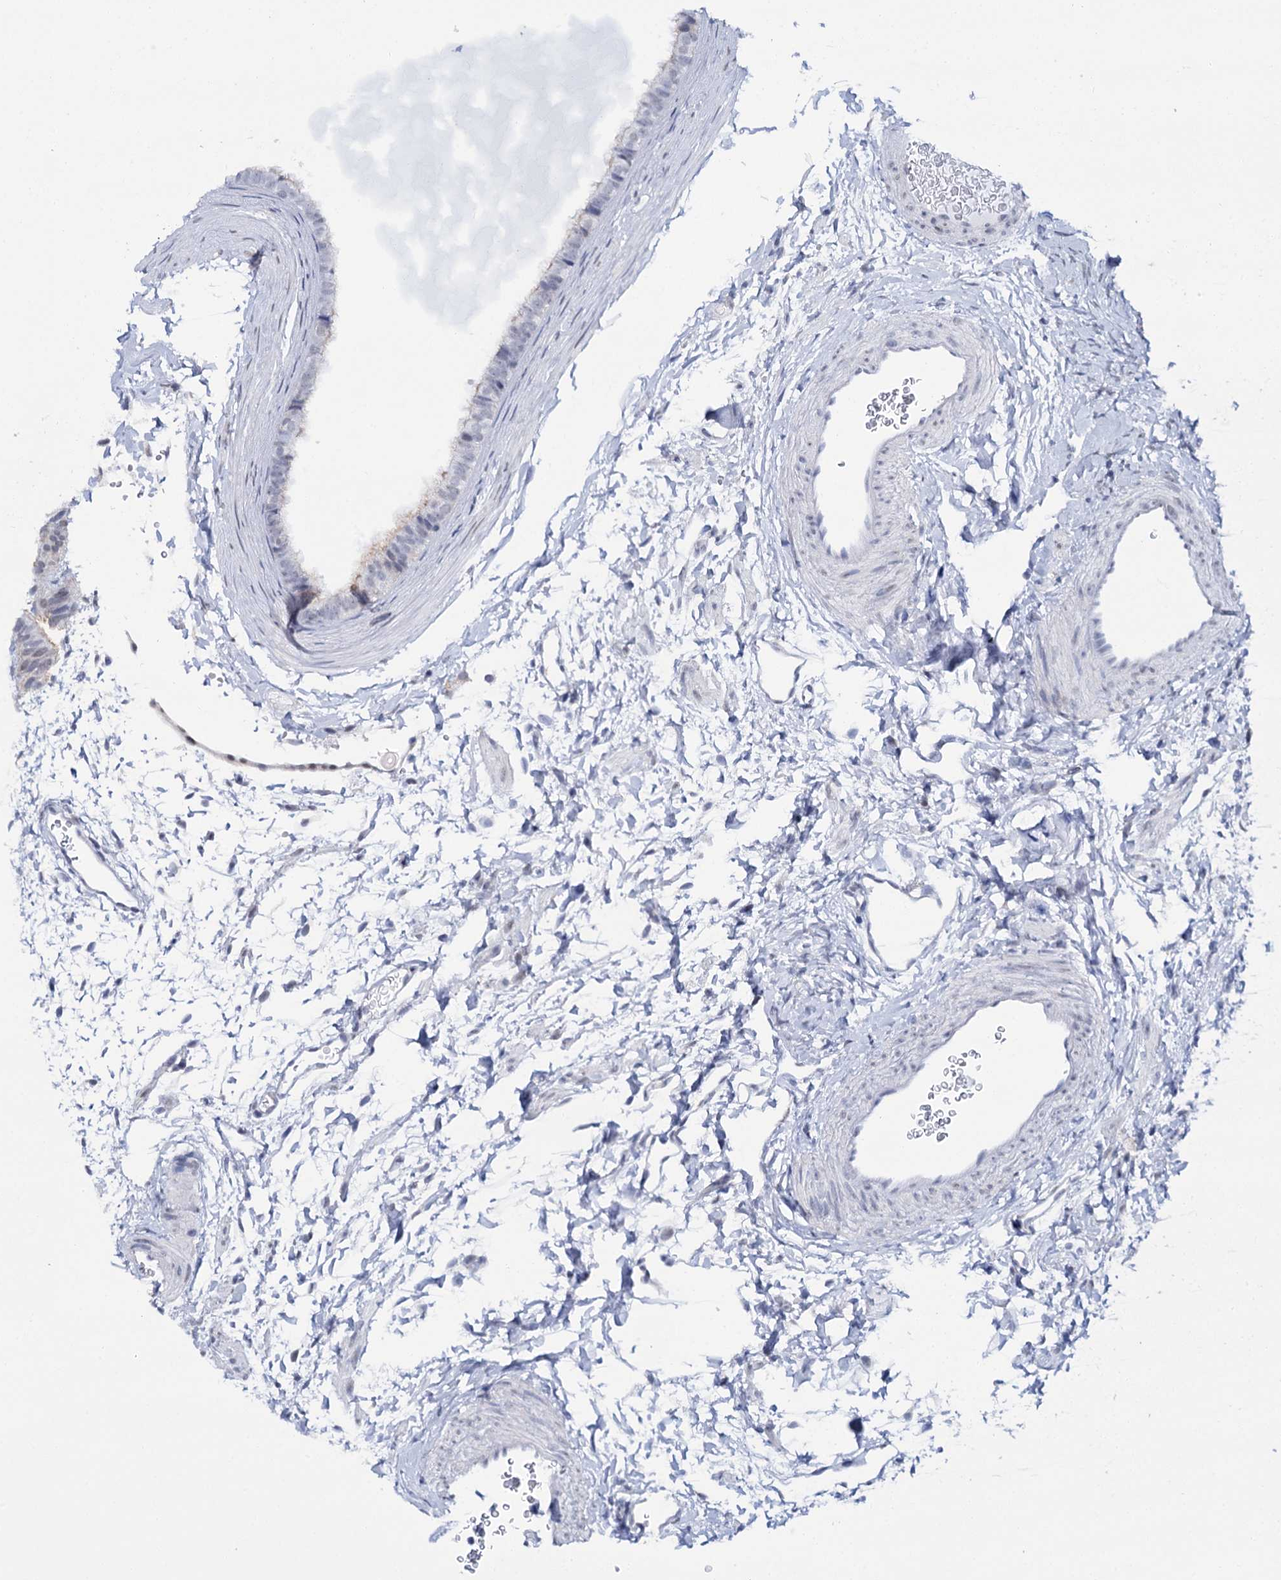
{"staining": {"intensity": "weak", "quantity": "<25%", "location": "cytoplasmic/membranous"}, "tissue": "fallopian tube", "cell_type": "Glandular cells", "image_type": "normal", "snomed": [{"axis": "morphology", "description": "Normal tissue, NOS"}, {"axis": "topography", "description": "Fallopian tube"}], "caption": "This image is of benign fallopian tube stained with IHC to label a protein in brown with the nuclei are counter-stained blue. There is no staining in glandular cells. Brightfield microscopy of IHC stained with DAB (3,3'-diaminobenzidine) (brown) and hematoxylin (blue), captured at high magnification.", "gene": "SPATS2", "patient": {"sex": "female", "age": 35}}